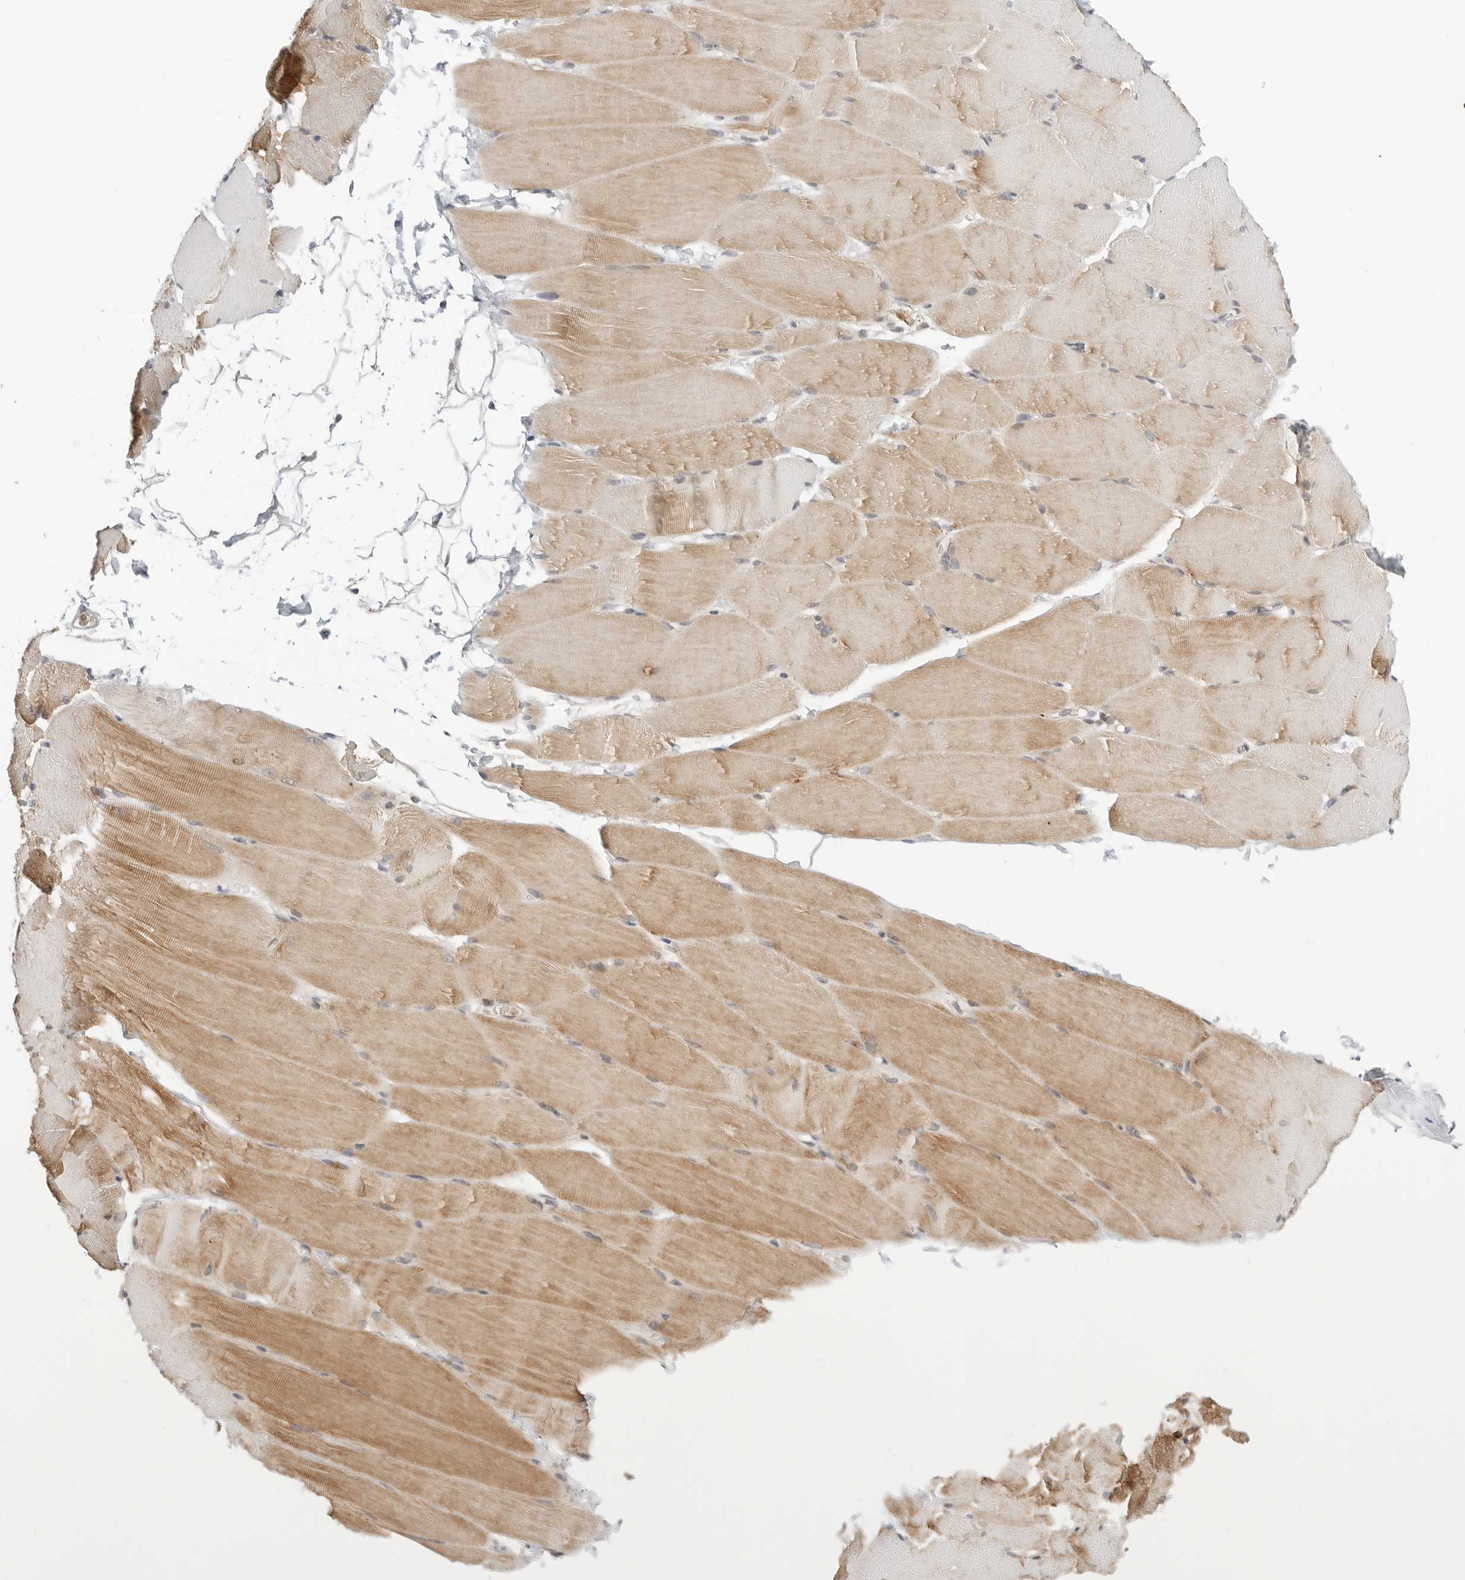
{"staining": {"intensity": "moderate", "quantity": "<25%", "location": "cytoplasmic/membranous"}, "tissue": "skeletal muscle", "cell_type": "Myocytes", "image_type": "normal", "snomed": [{"axis": "morphology", "description": "Normal tissue, NOS"}, {"axis": "topography", "description": "Skeletal muscle"}, {"axis": "topography", "description": "Parathyroid gland"}], "caption": "The photomicrograph displays immunohistochemical staining of unremarkable skeletal muscle. There is moderate cytoplasmic/membranous staining is present in approximately <25% of myocytes. (brown staining indicates protein expression, while blue staining denotes nuclei).", "gene": "DYRK4", "patient": {"sex": "female", "age": 37}}